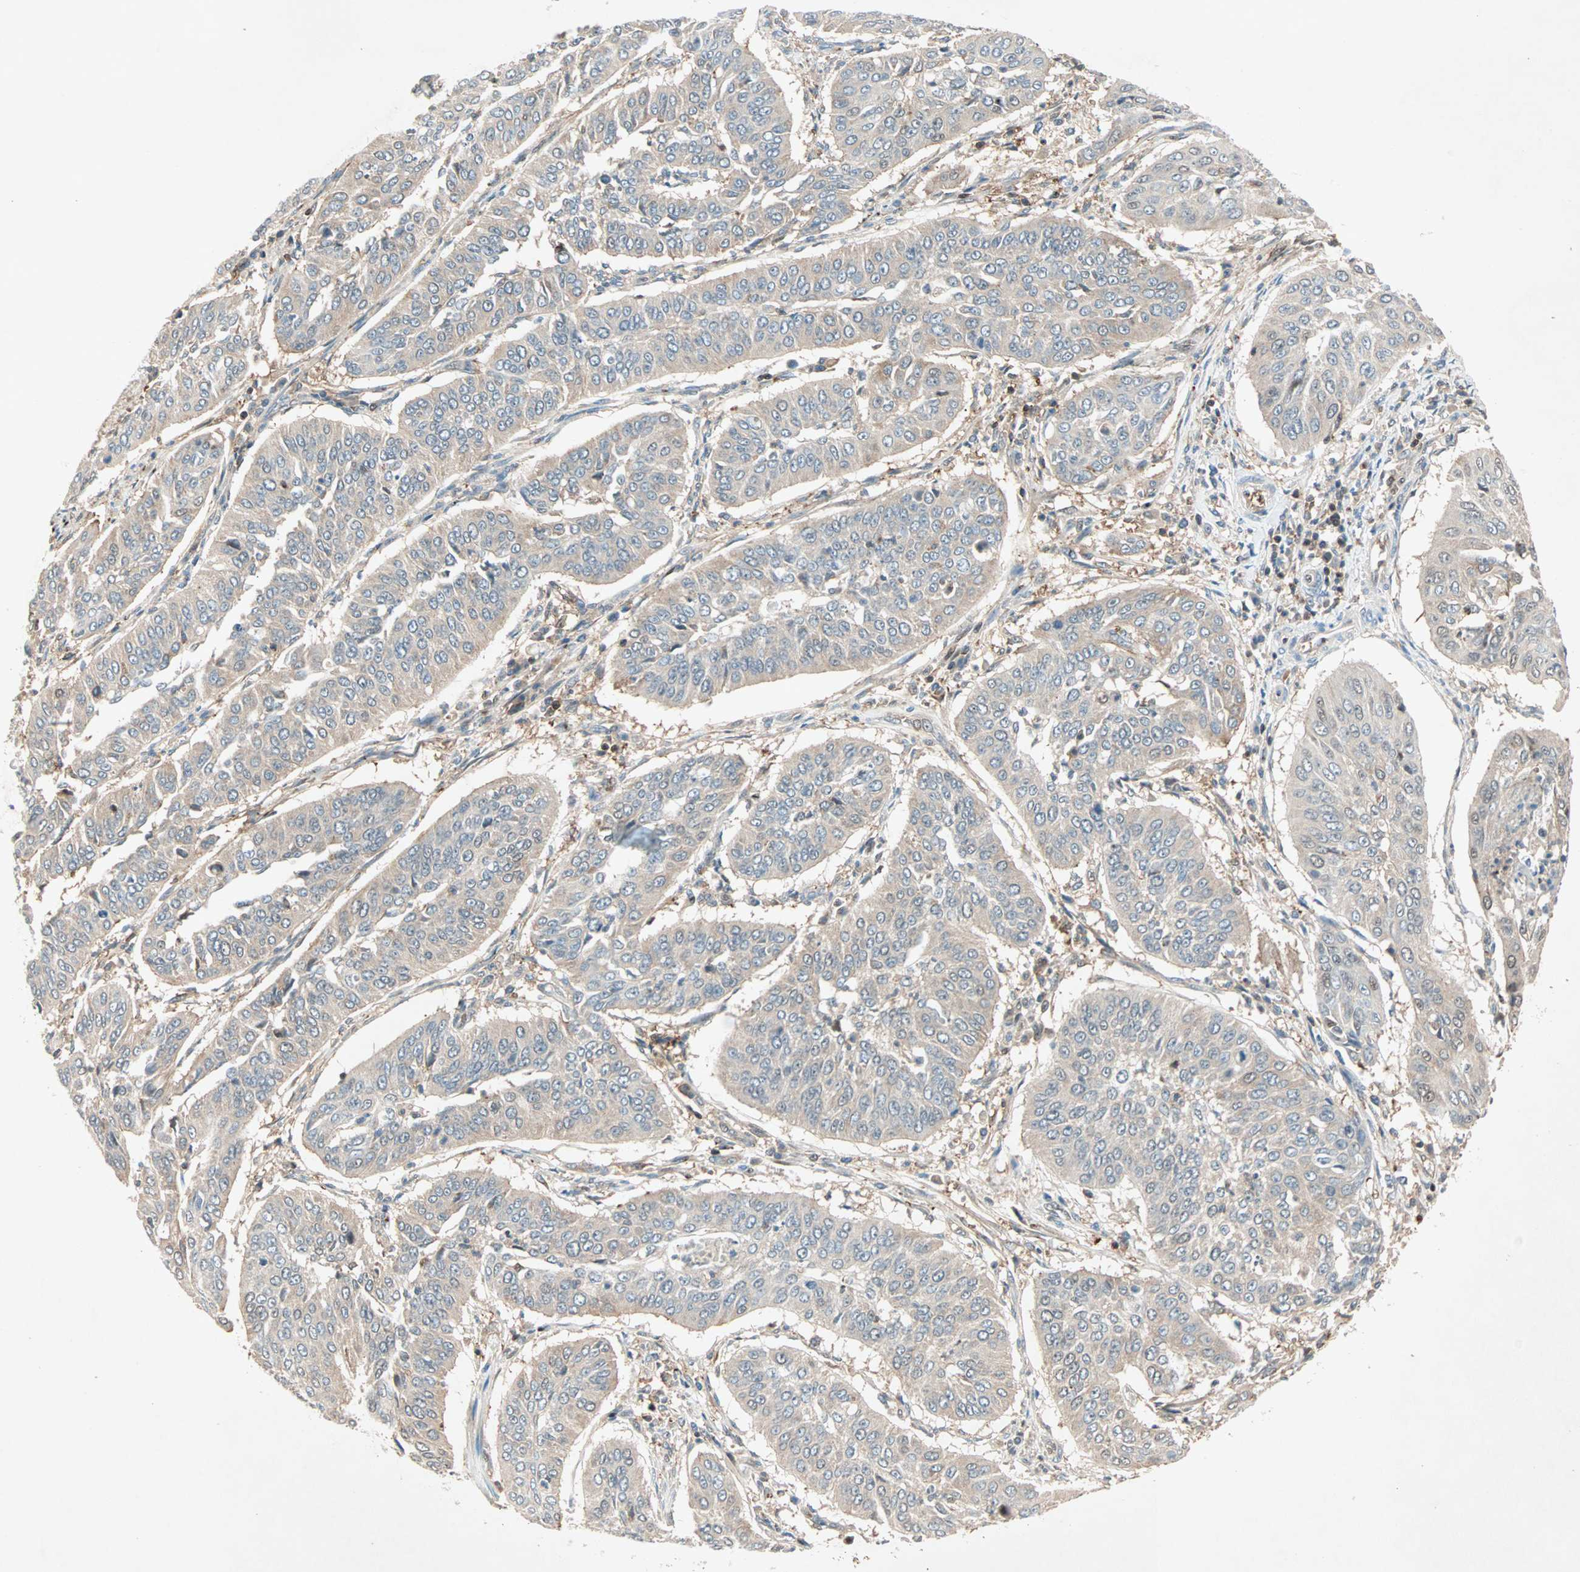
{"staining": {"intensity": "weak", "quantity": ">75%", "location": "cytoplasmic/membranous"}, "tissue": "cervical cancer", "cell_type": "Tumor cells", "image_type": "cancer", "snomed": [{"axis": "morphology", "description": "Normal tissue, NOS"}, {"axis": "morphology", "description": "Squamous cell carcinoma, NOS"}, {"axis": "topography", "description": "Cervix"}], "caption": "There is low levels of weak cytoplasmic/membranous positivity in tumor cells of cervical cancer, as demonstrated by immunohistochemical staining (brown color).", "gene": "TEC", "patient": {"sex": "female", "age": 39}}